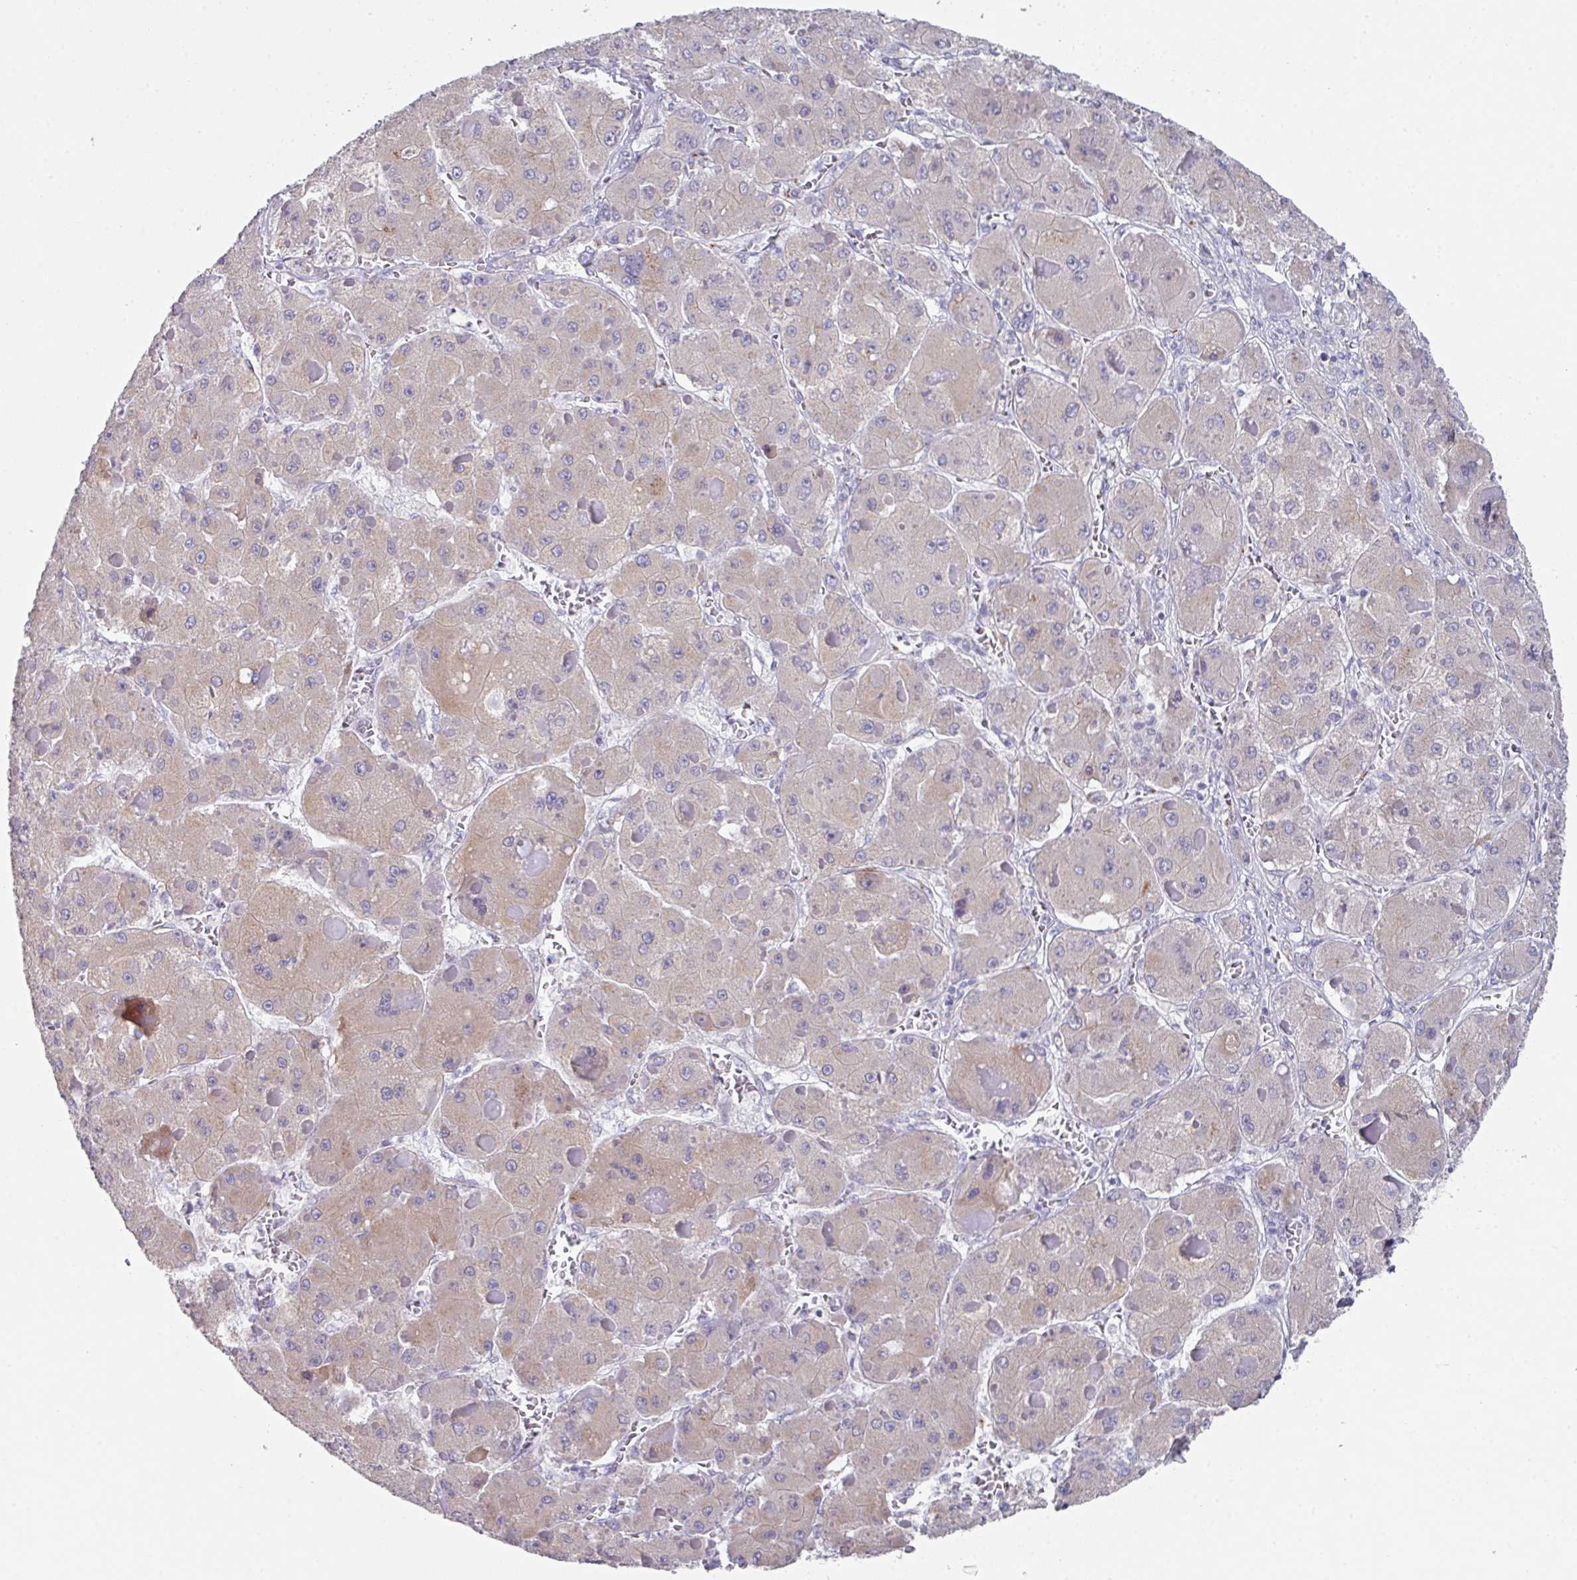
{"staining": {"intensity": "weak", "quantity": ">75%", "location": "cytoplasmic/membranous"}, "tissue": "liver cancer", "cell_type": "Tumor cells", "image_type": "cancer", "snomed": [{"axis": "morphology", "description": "Carcinoma, Hepatocellular, NOS"}, {"axis": "topography", "description": "Liver"}], "caption": "Tumor cells show low levels of weak cytoplasmic/membranous staining in about >75% of cells in human liver hepatocellular carcinoma.", "gene": "VKORC1L1", "patient": {"sex": "female", "age": 73}}